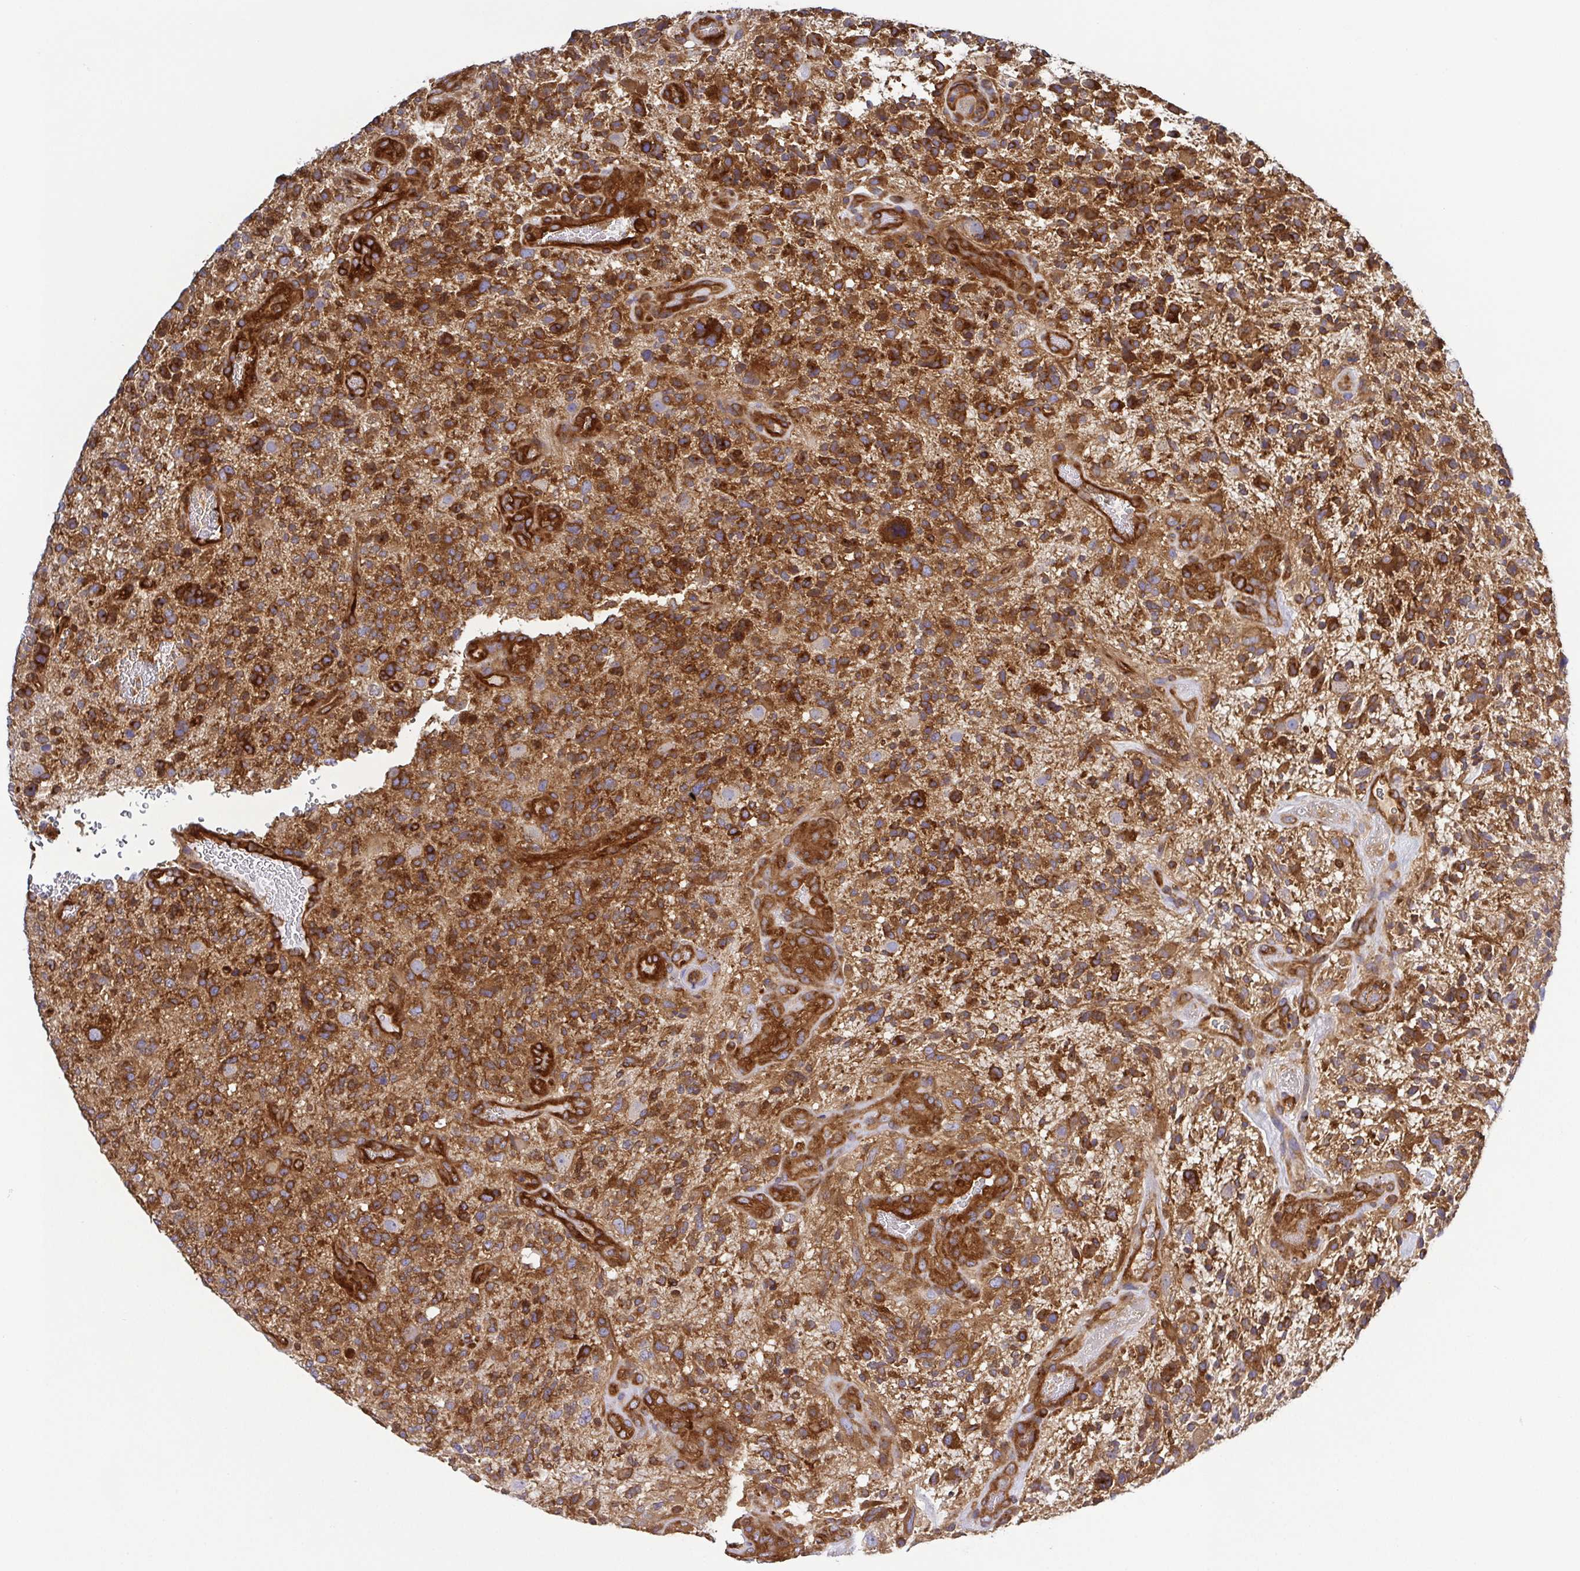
{"staining": {"intensity": "strong", "quantity": ">75%", "location": "cytoplasmic/membranous"}, "tissue": "glioma", "cell_type": "Tumor cells", "image_type": "cancer", "snomed": [{"axis": "morphology", "description": "Glioma, malignant, High grade"}, {"axis": "topography", "description": "Brain"}], "caption": "Protein staining exhibits strong cytoplasmic/membranous expression in approximately >75% of tumor cells in glioma.", "gene": "KIF5B", "patient": {"sex": "female", "age": 71}}